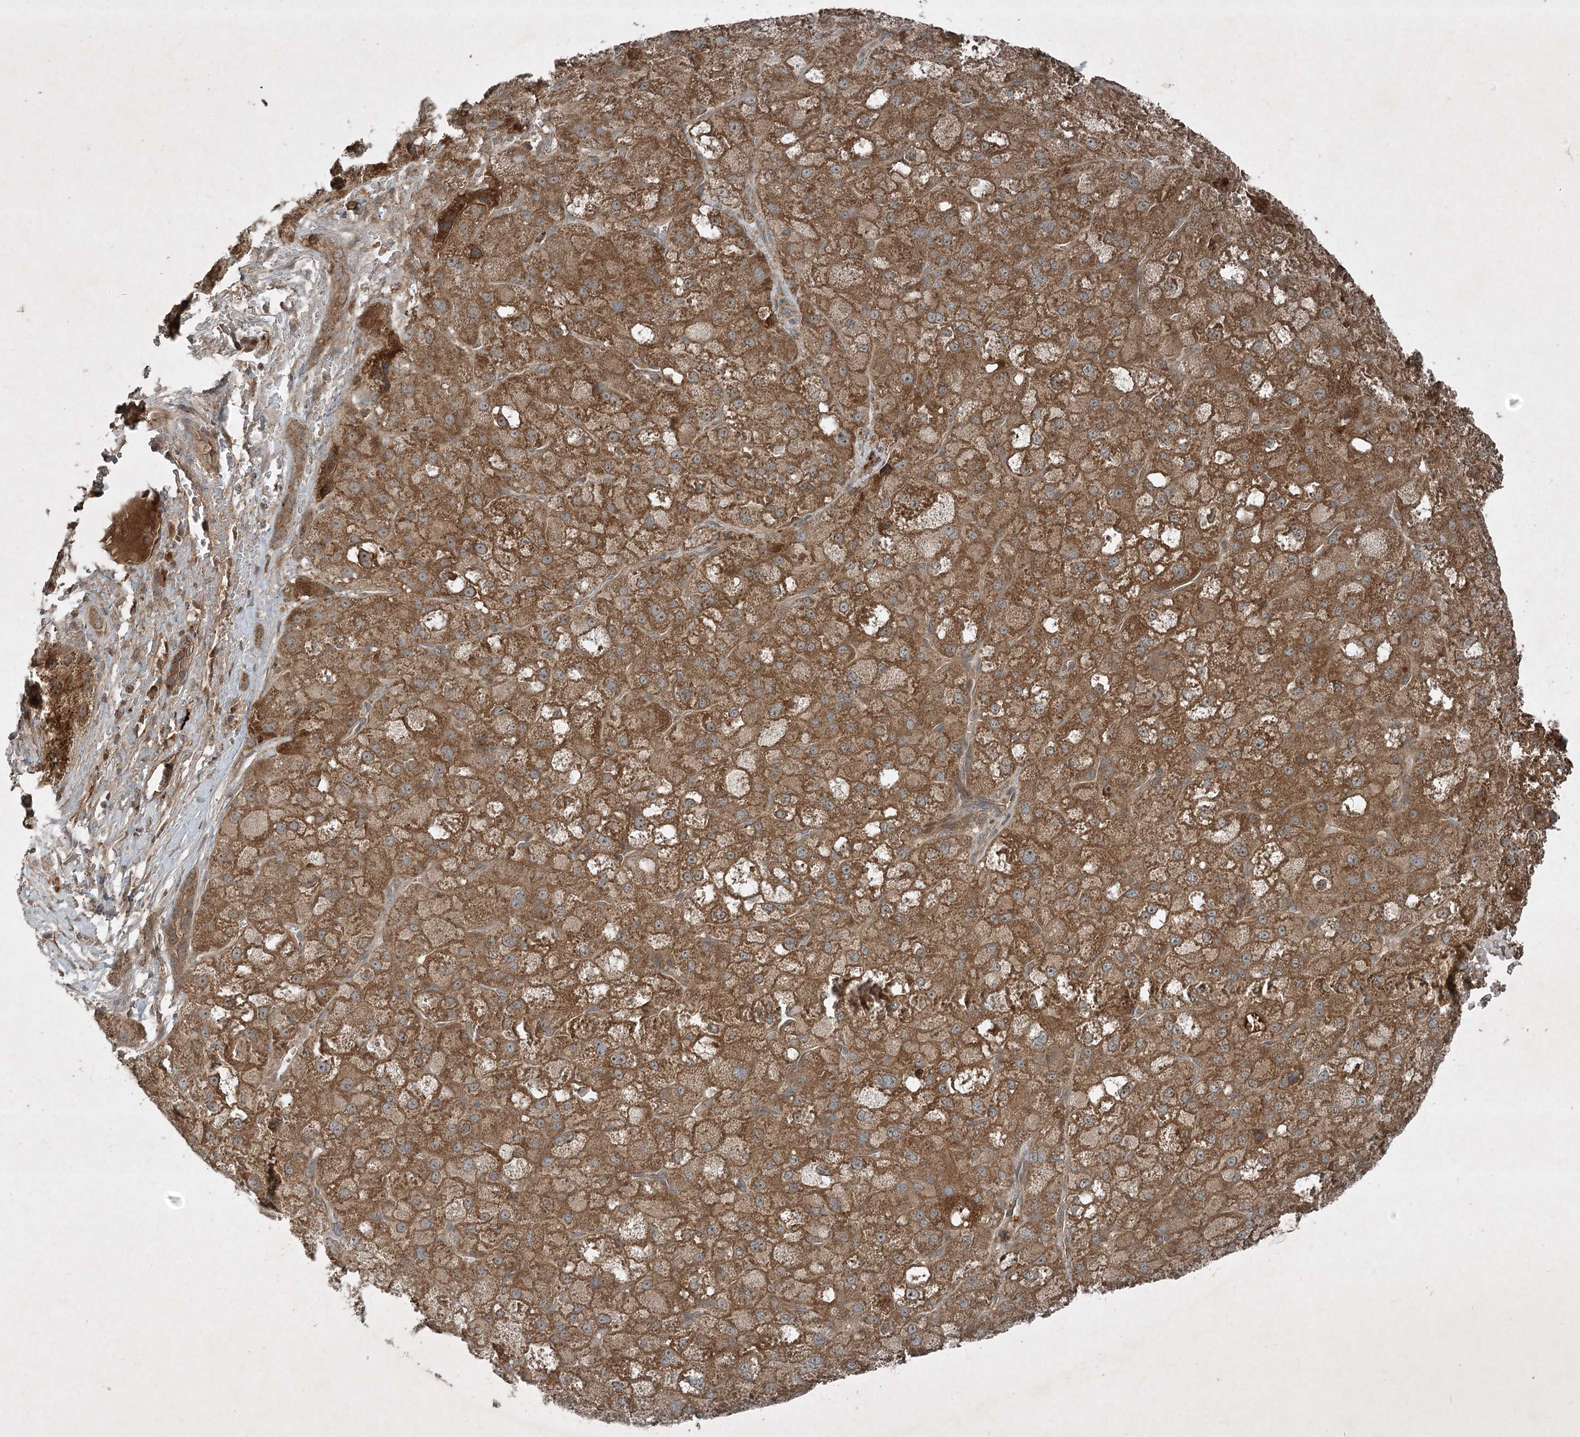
{"staining": {"intensity": "moderate", "quantity": ">75%", "location": "cytoplasmic/membranous"}, "tissue": "liver cancer", "cell_type": "Tumor cells", "image_type": "cancer", "snomed": [{"axis": "morphology", "description": "Carcinoma, Hepatocellular, NOS"}, {"axis": "topography", "description": "Liver"}], "caption": "Tumor cells demonstrate medium levels of moderate cytoplasmic/membranous positivity in approximately >75% of cells in human liver cancer (hepatocellular carcinoma).", "gene": "UNC93A", "patient": {"sex": "male", "age": 57}}